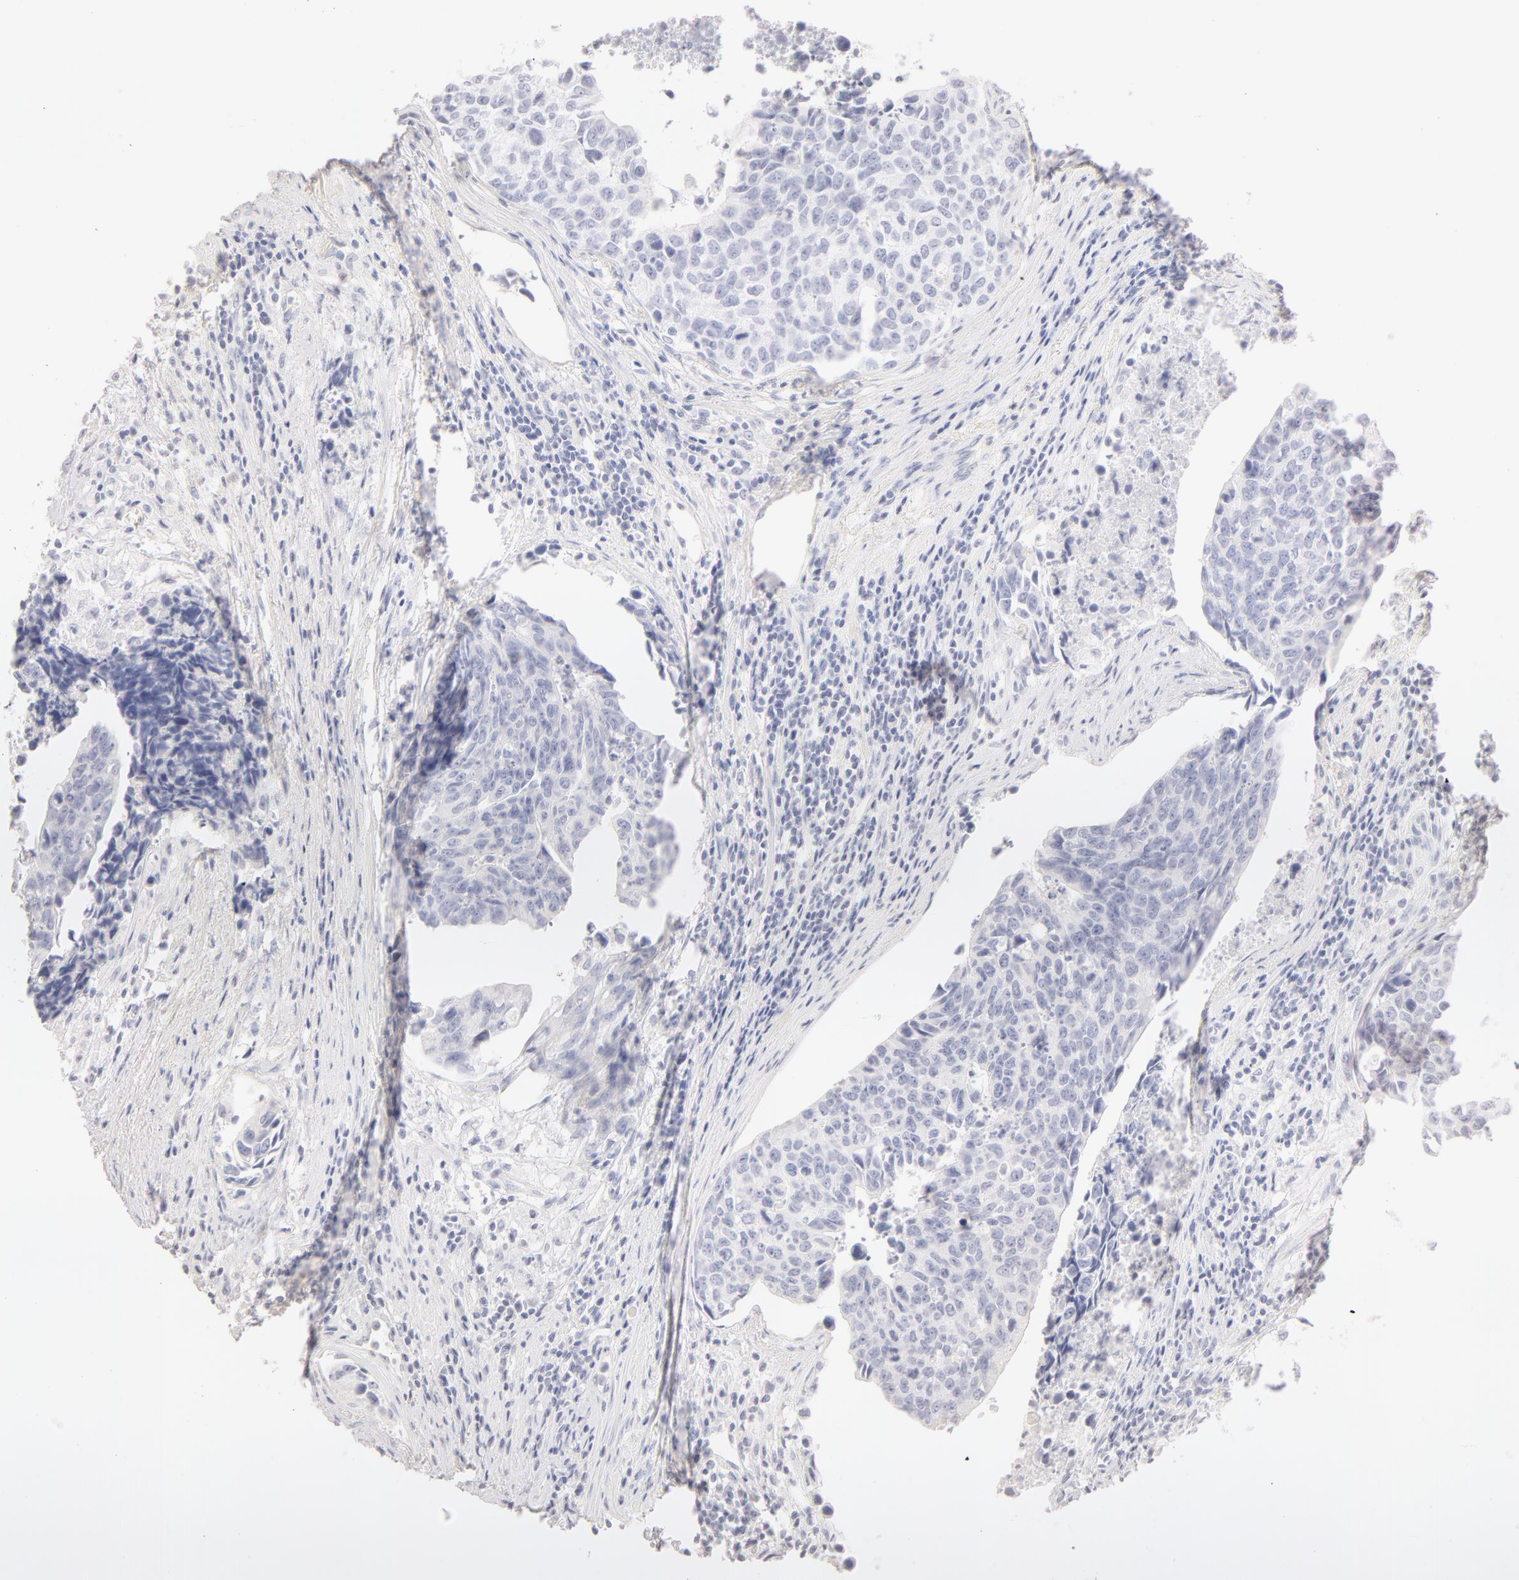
{"staining": {"intensity": "negative", "quantity": "none", "location": "none"}, "tissue": "urothelial cancer", "cell_type": "Tumor cells", "image_type": "cancer", "snomed": [{"axis": "morphology", "description": "Urothelial carcinoma, High grade"}, {"axis": "topography", "description": "Urinary bladder"}], "caption": "Image shows no significant protein expression in tumor cells of urothelial carcinoma (high-grade).", "gene": "LGALS7B", "patient": {"sex": "male", "age": 81}}